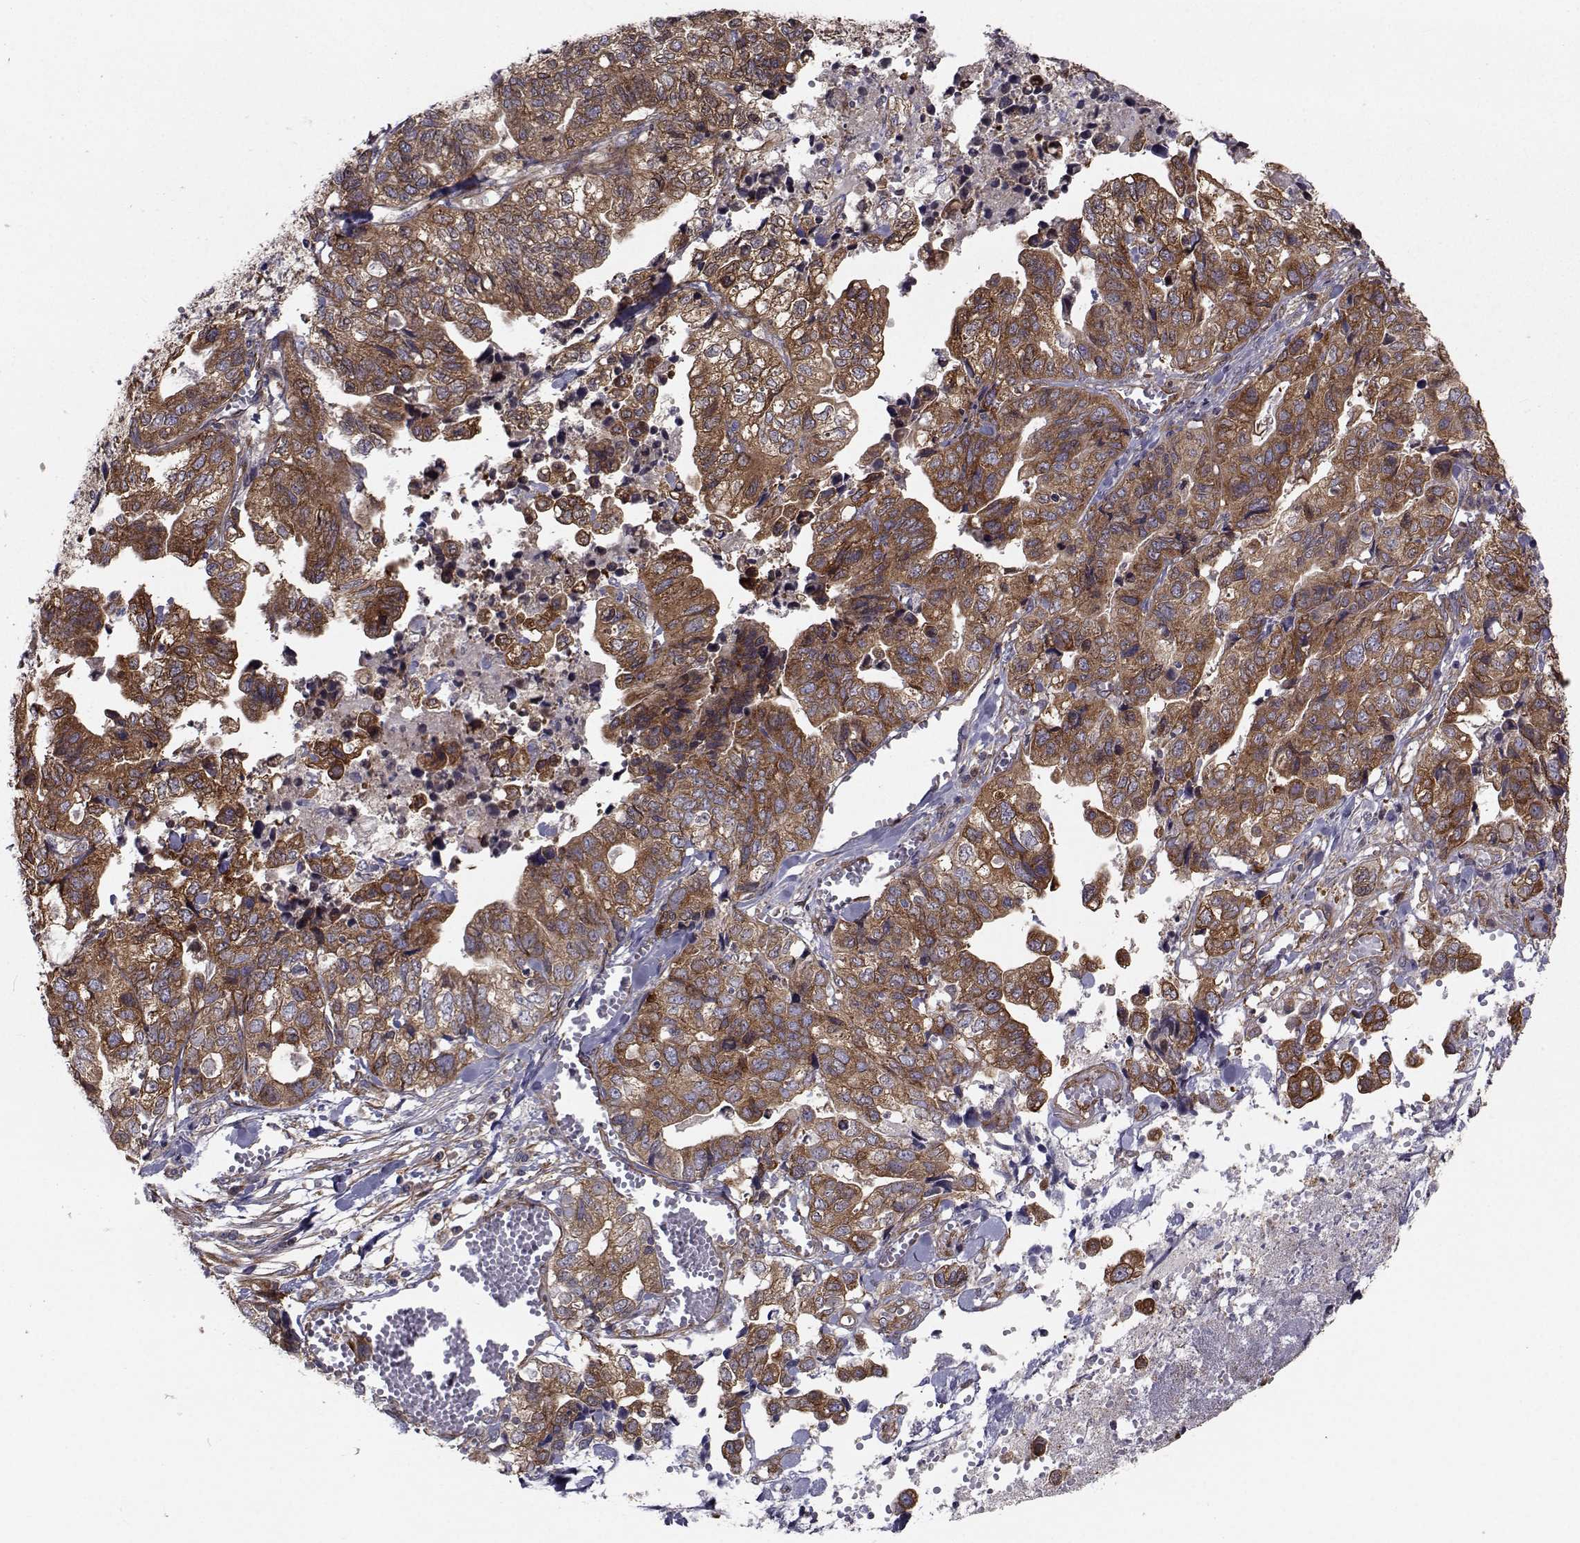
{"staining": {"intensity": "strong", "quantity": ">75%", "location": "cytoplasmic/membranous"}, "tissue": "stomach cancer", "cell_type": "Tumor cells", "image_type": "cancer", "snomed": [{"axis": "morphology", "description": "Adenocarcinoma, NOS"}, {"axis": "topography", "description": "Stomach, upper"}], "caption": "A histopathology image showing strong cytoplasmic/membranous expression in about >75% of tumor cells in stomach cancer, as visualized by brown immunohistochemical staining.", "gene": "TRIP10", "patient": {"sex": "female", "age": 67}}